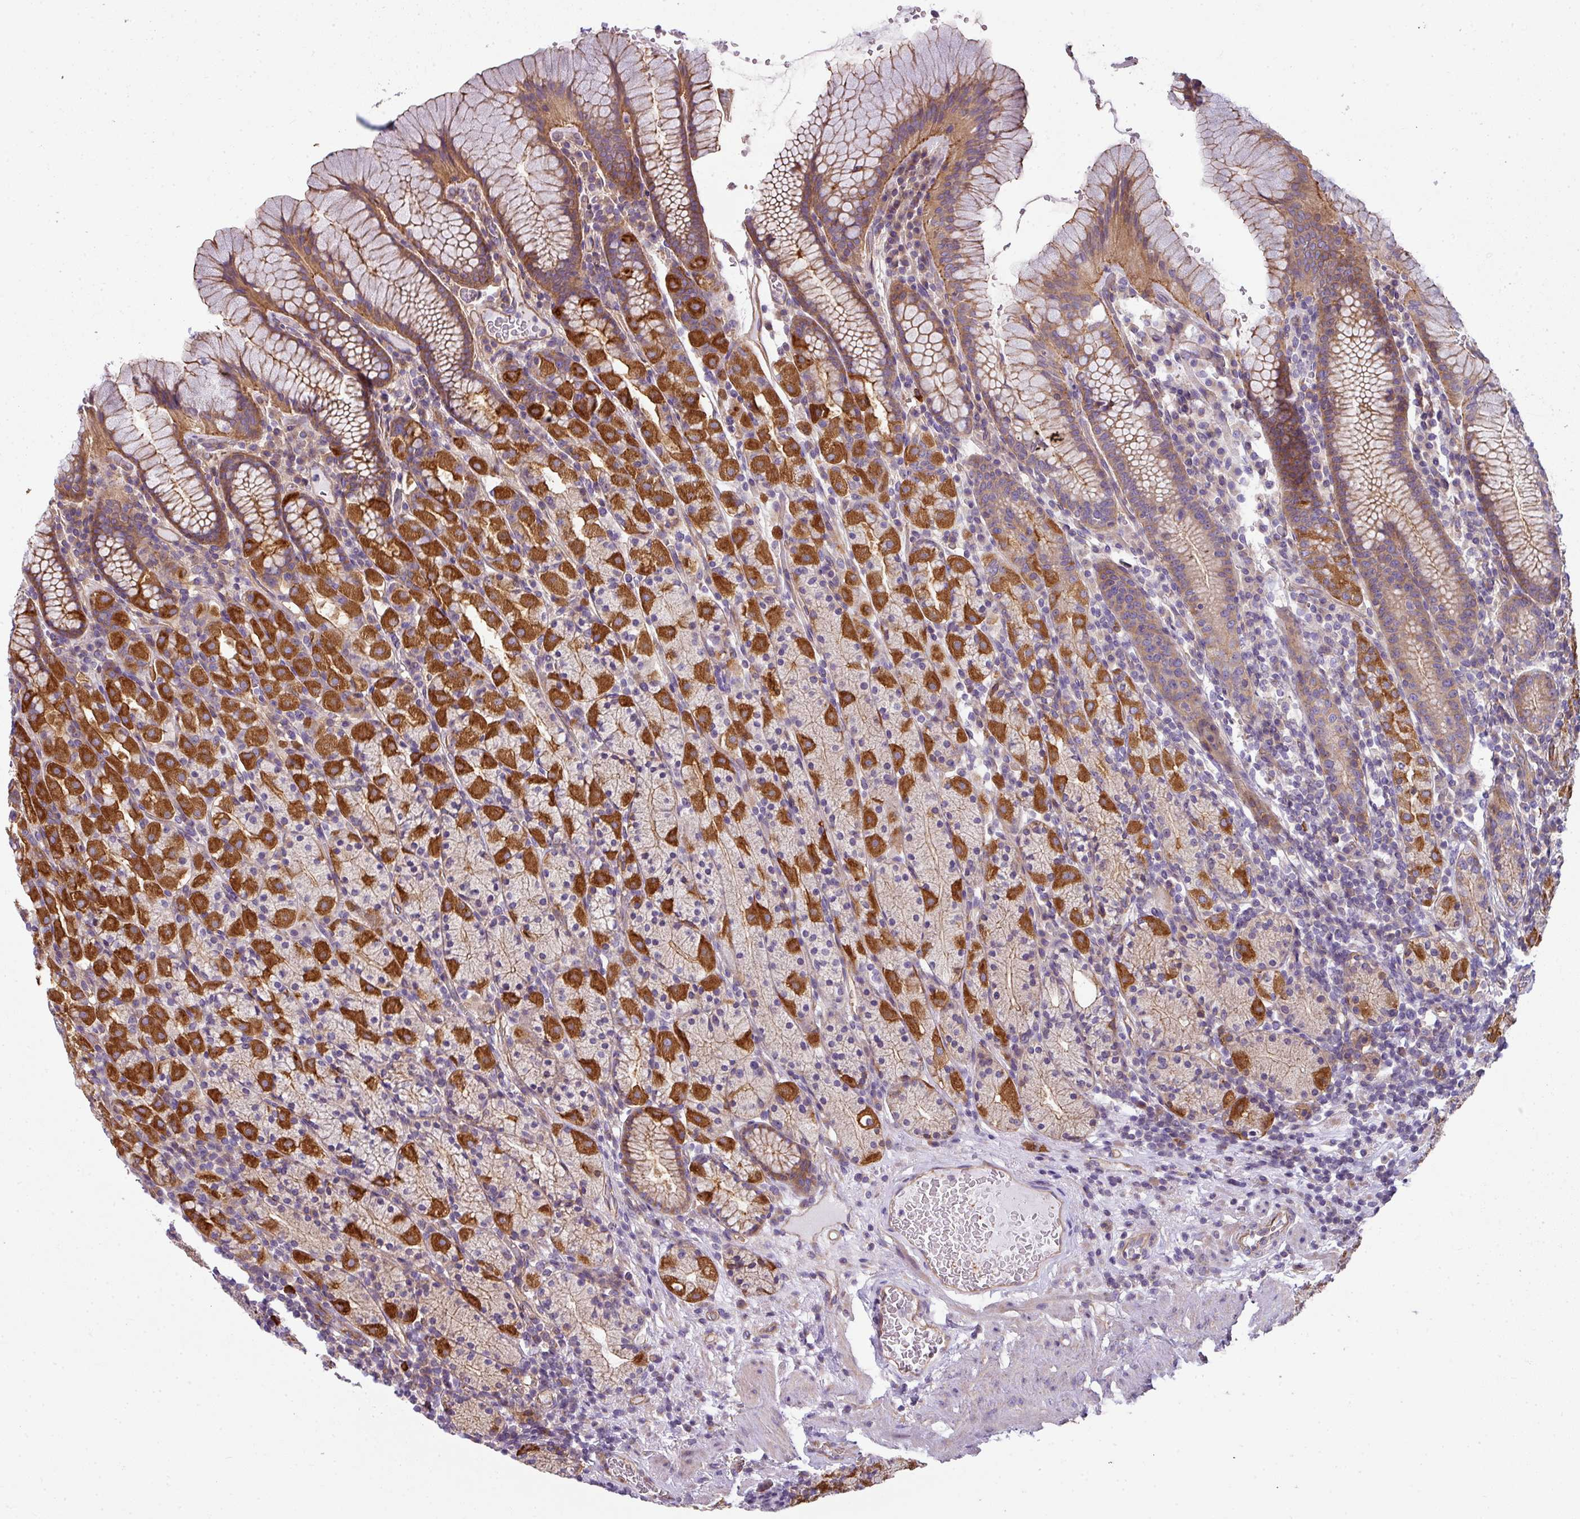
{"staining": {"intensity": "strong", "quantity": "25%-75%", "location": "cytoplasmic/membranous"}, "tissue": "stomach", "cell_type": "Glandular cells", "image_type": "normal", "snomed": [{"axis": "morphology", "description": "Normal tissue, NOS"}, {"axis": "topography", "description": "Stomach, upper"}, {"axis": "topography", "description": "Stomach"}], "caption": "Approximately 25%-75% of glandular cells in unremarkable stomach demonstrate strong cytoplasmic/membranous protein expression as visualized by brown immunohistochemical staining.", "gene": "PALS2", "patient": {"sex": "male", "age": 62}}